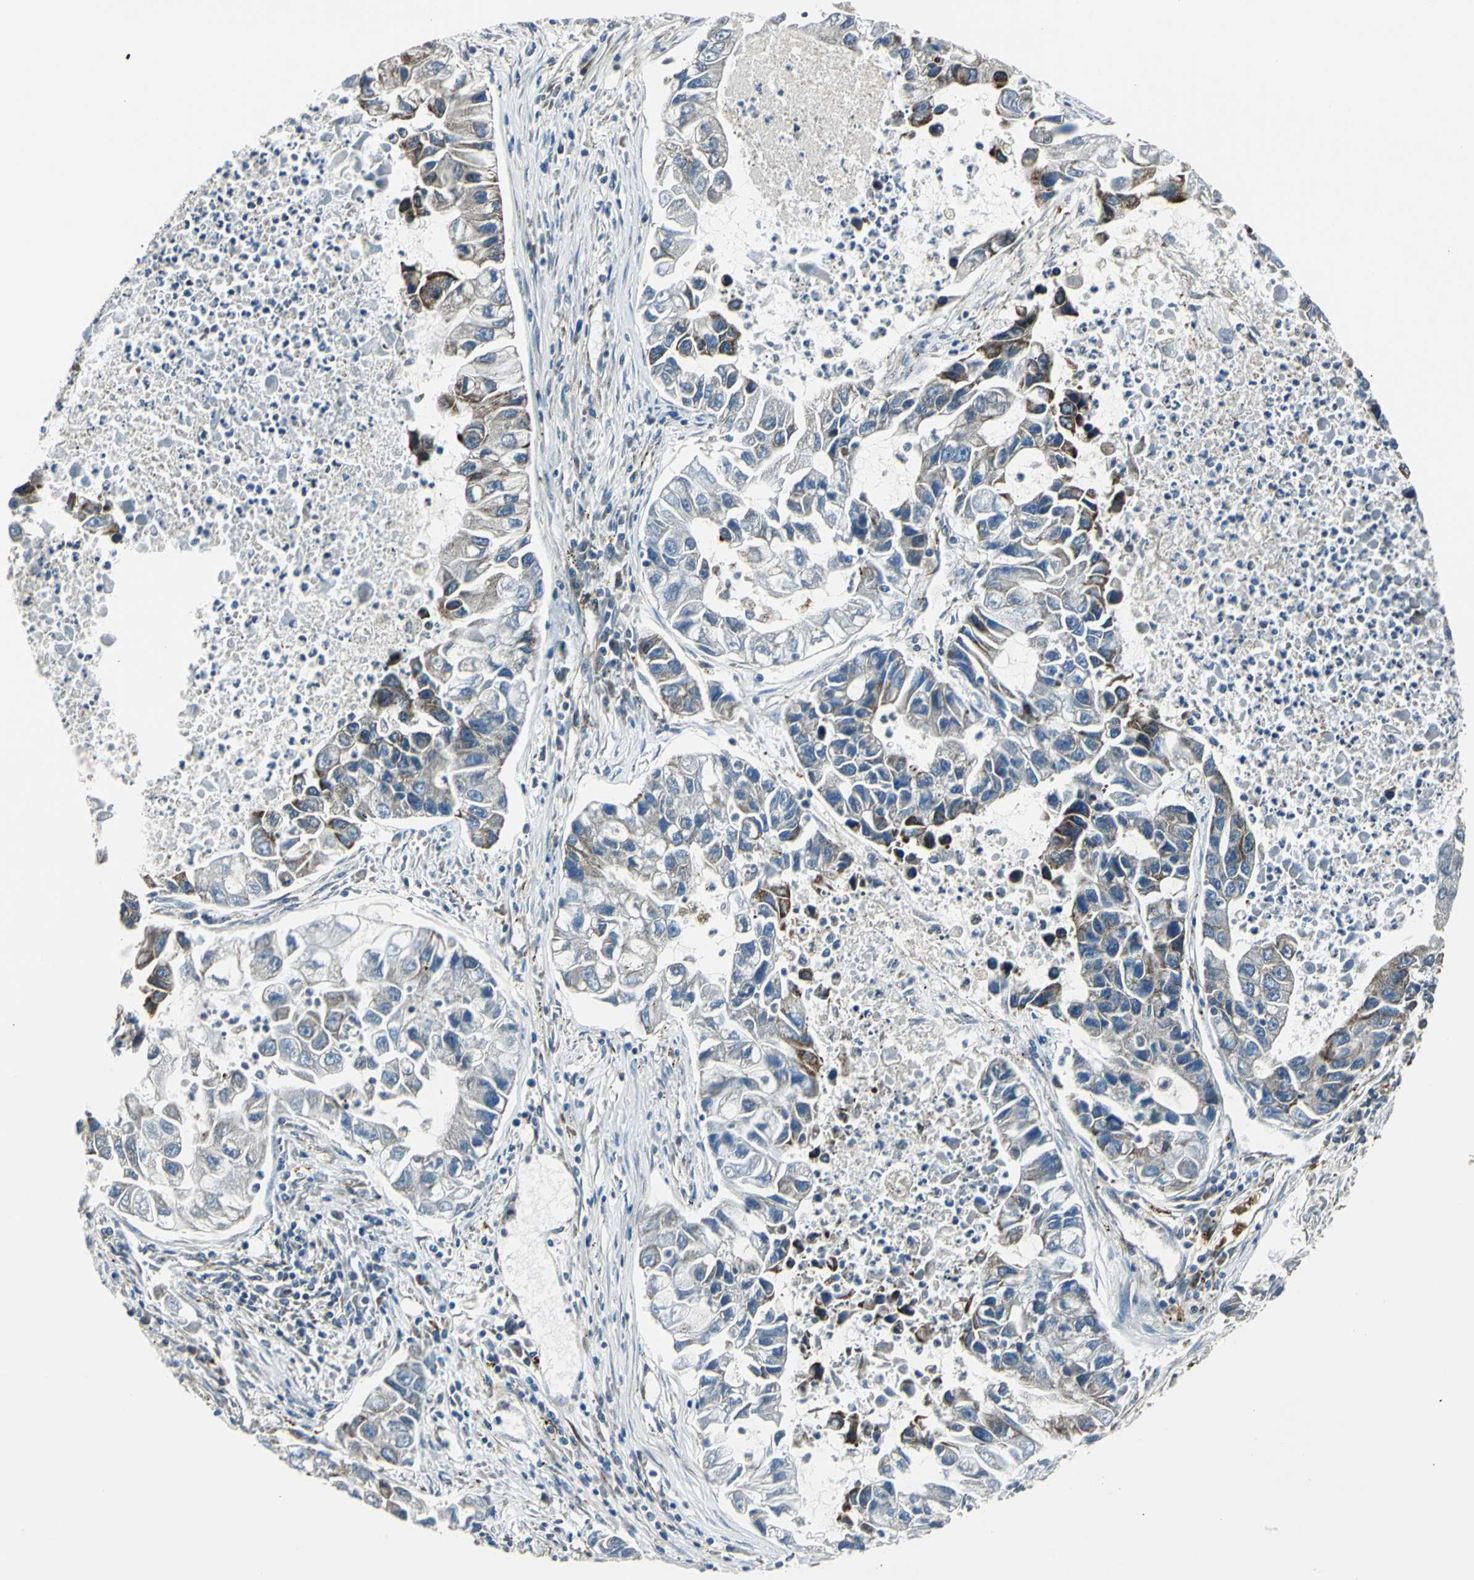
{"staining": {"intensity": "strong", "quantity": "<25%", "location": "cytoplasmic/membranous"}, "tissue": "lung cancer", "cell_type": "Tumor cells", "image_type": "cancer", "snomed": [{"axis": "morphology", "description": "Adenocarcinoma, NOS"}, {"axis": "topography", "description": "Lung"}], "caption": "Immunohistochemistry (IHC) micrograph of neoplastic tissue: human lung adenocarcinoma stained using immunohistochemistry shows medium levels of strong protein expression localized specifically in the cytoplasmic/membranous of tumor cells, appearing as a cytoplasmic/membranous brown color.", "gene": "HTATIP2", "patient": {"sex": "female", "age": 51}}